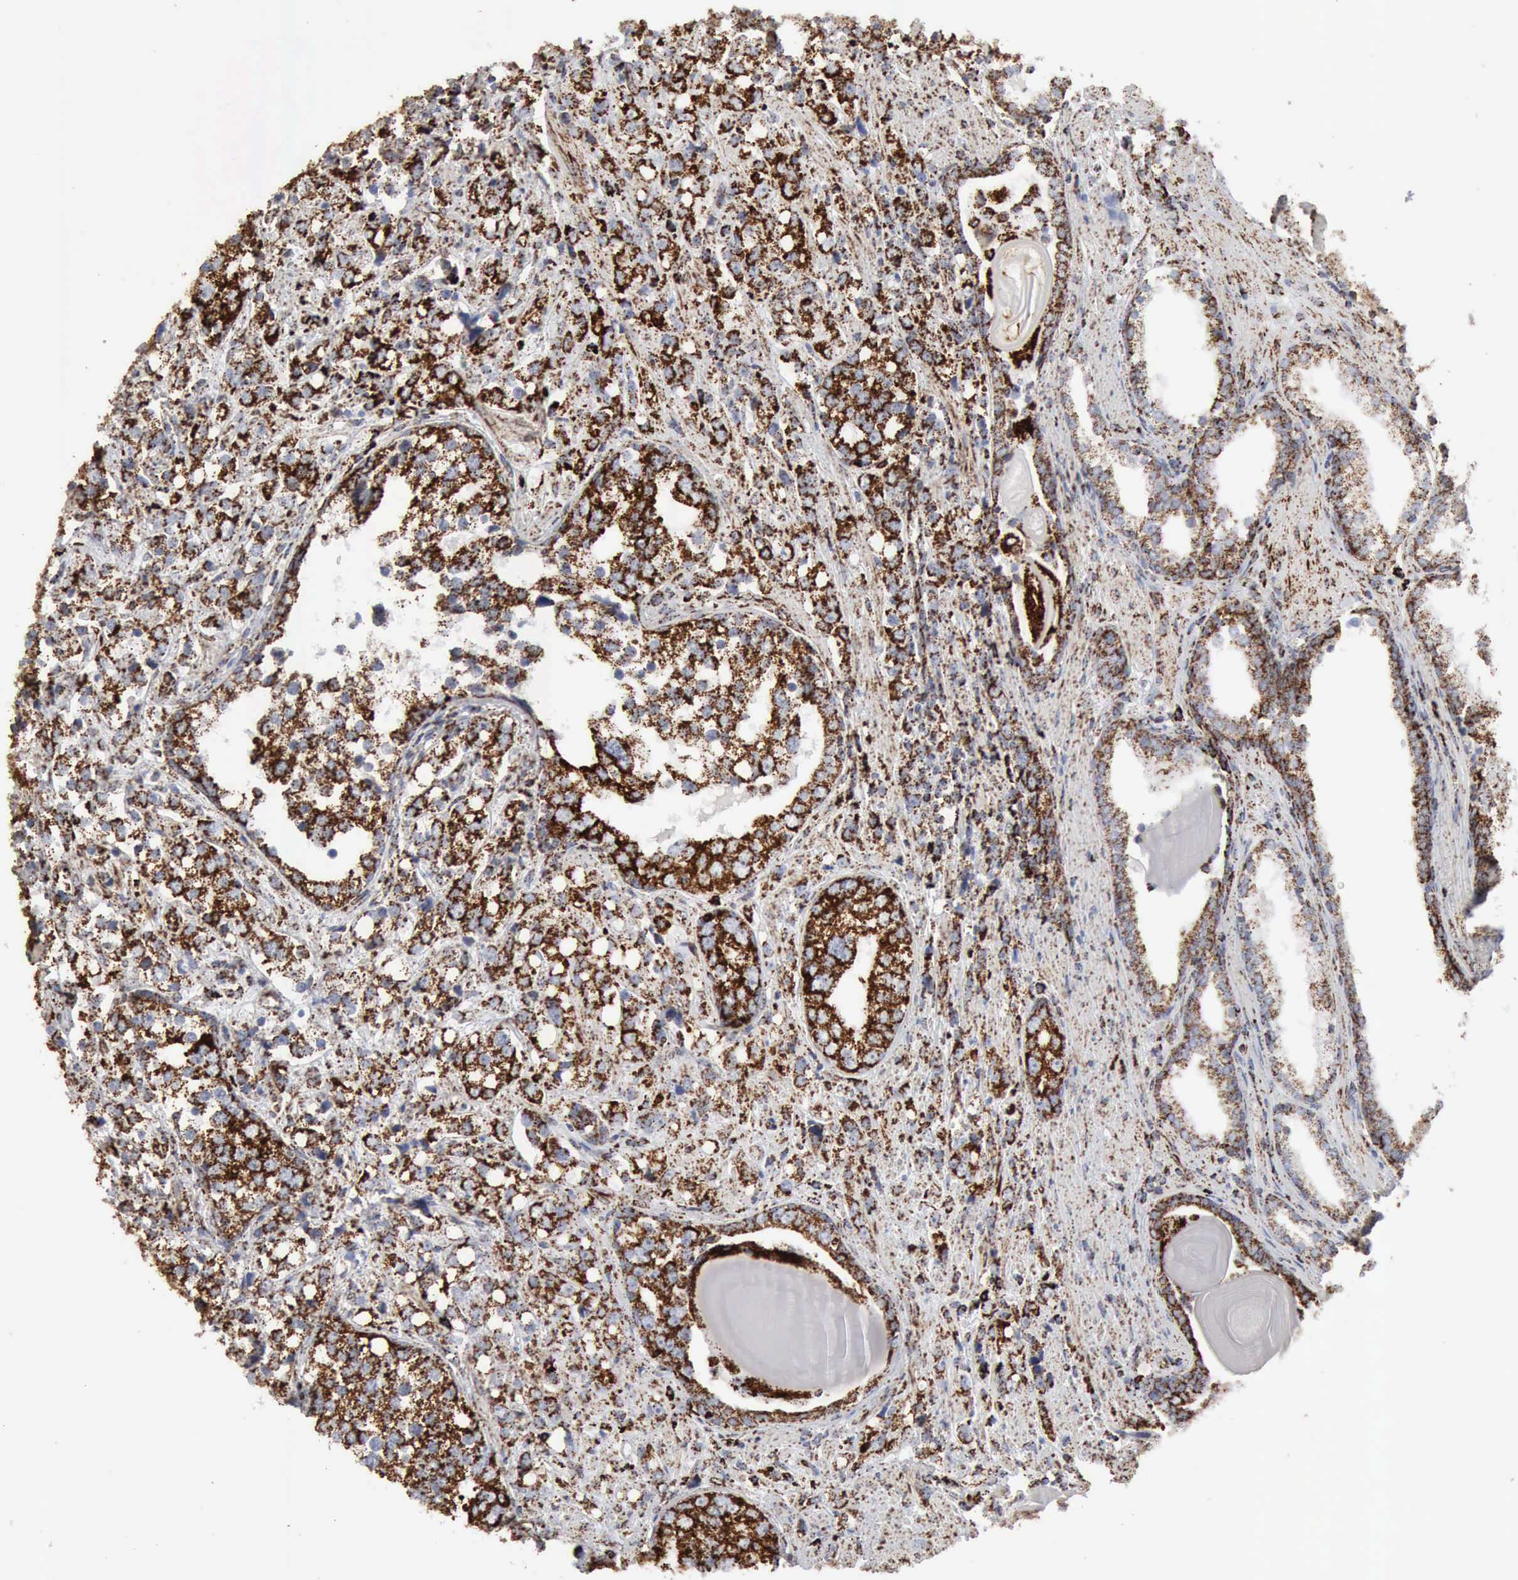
{"staining": {"intensity": "strong", "quantity": ">75%", "location": "cytoplasmic/membranous"}, "tissue": "prostate cancer", "cell_type": "Tumor cells", "image_type": "cancer", "snomed": [{"axis": "morphology", "description": "Adenocarcinoma, High grade"}, {"axis": "topography", "description": "Prostate"}], "caption": "Prostate cancer (high-grade adenocarcinoma) was stained to show a protein in brown. There is high levels of strong cytoplasmic/membranous positivity in approximately >75% of tumor cells.", "gene": "ACO2", "patient": {"sex": "male", "age": 71}}